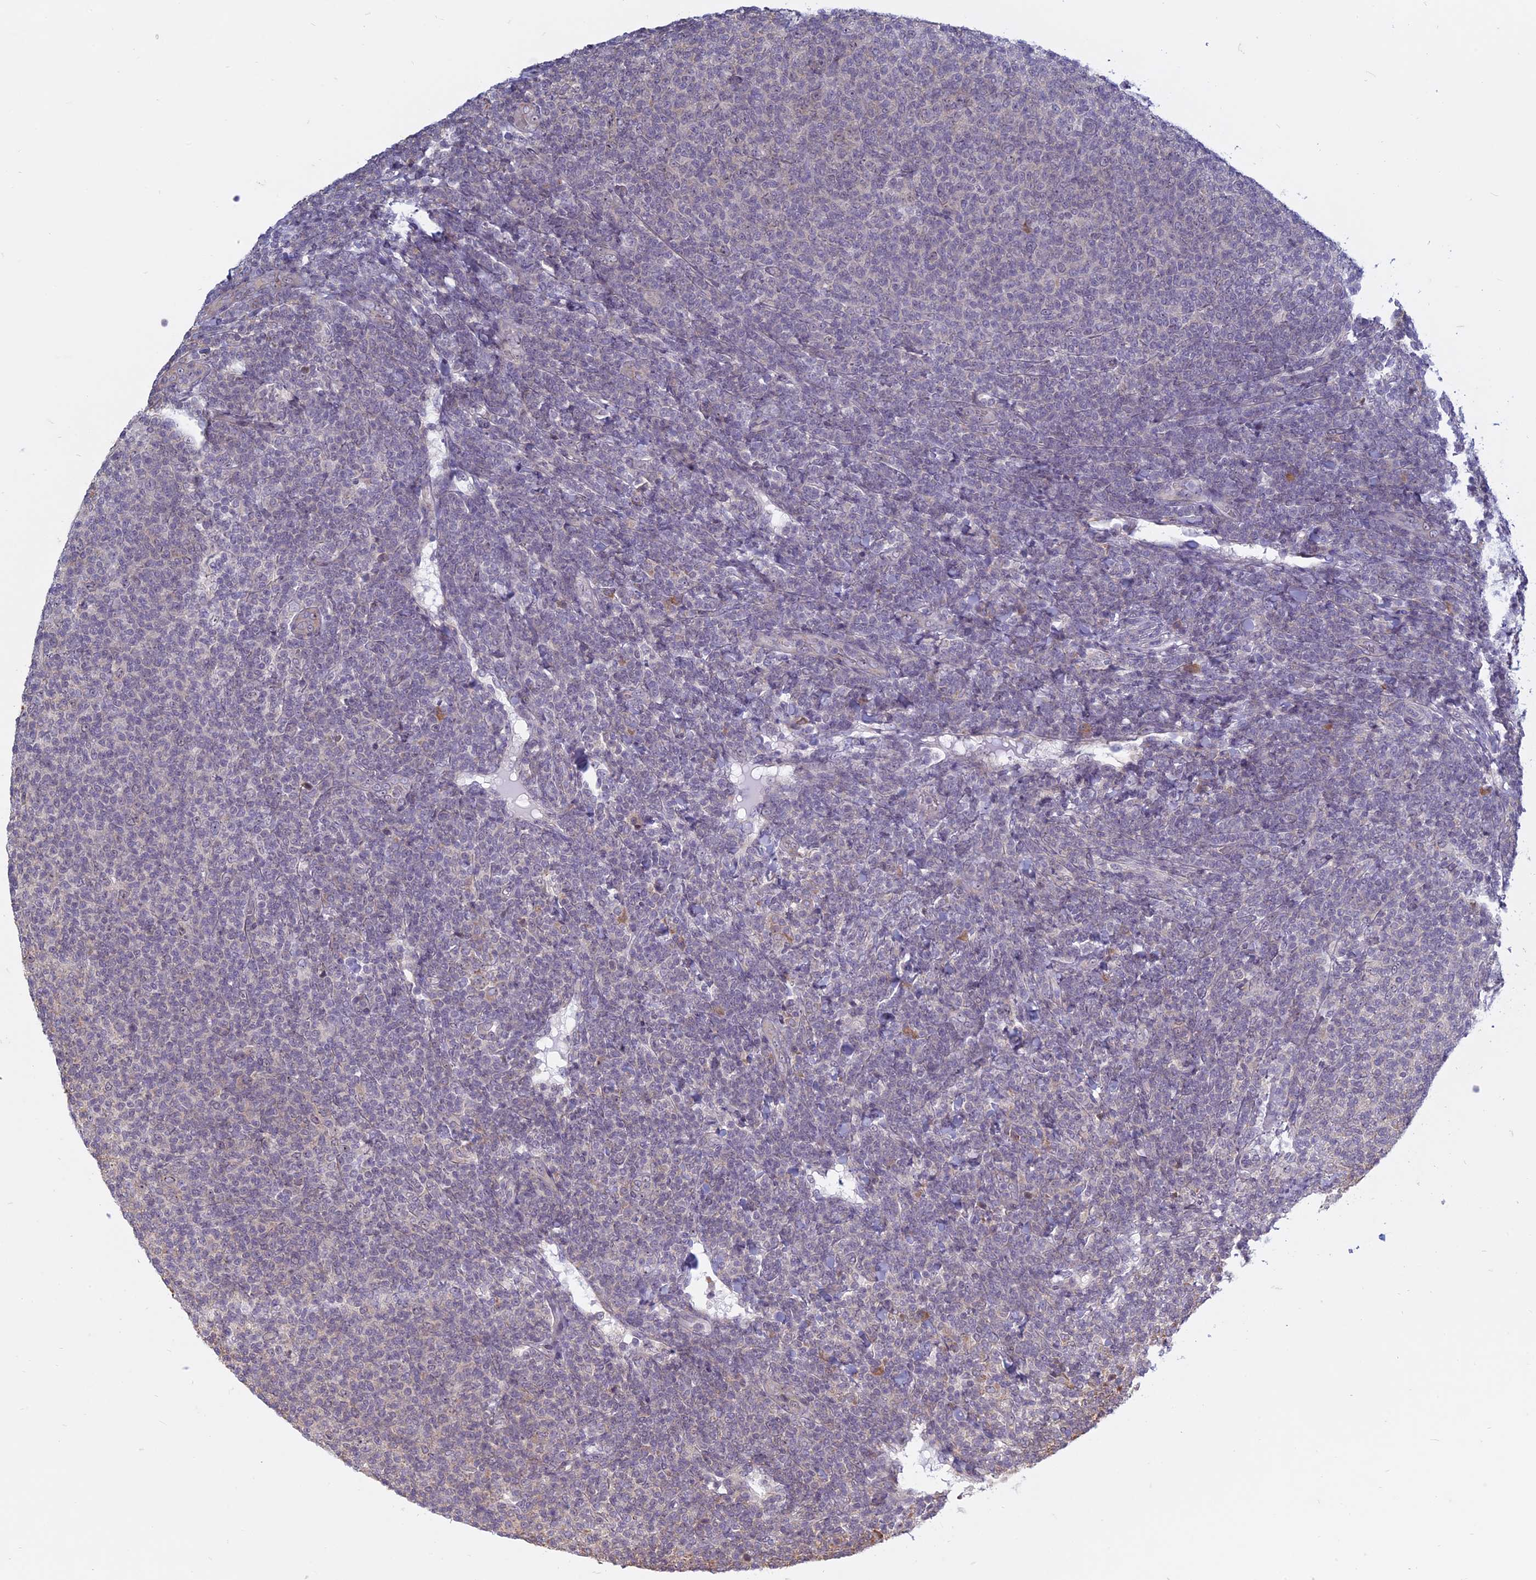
{"staining": {"intensity": "negative", "quantity": "none", "location": "none"}, "tissue": "lymphoma", "cell_type": "Tumor cells", "image_type": "cancer", "snomed": [{"axis": "morphology", "description": "Malignant lymphoma, non-Hodgkin's type, Low grade"}, {"axis": "topography", "description": "Lymph node"}], "caption": "IHC photomicrograph of neoplastic tissue: human lymphoma stained with DAB demonstrates no significant protein expression in tumor cells. (DAB immunohistochemistry (IHC) visualized using brightfield microscopy, high magnification).", "gene": "RPS19BP1", "patient": {"sex": "male", "age": 66}}